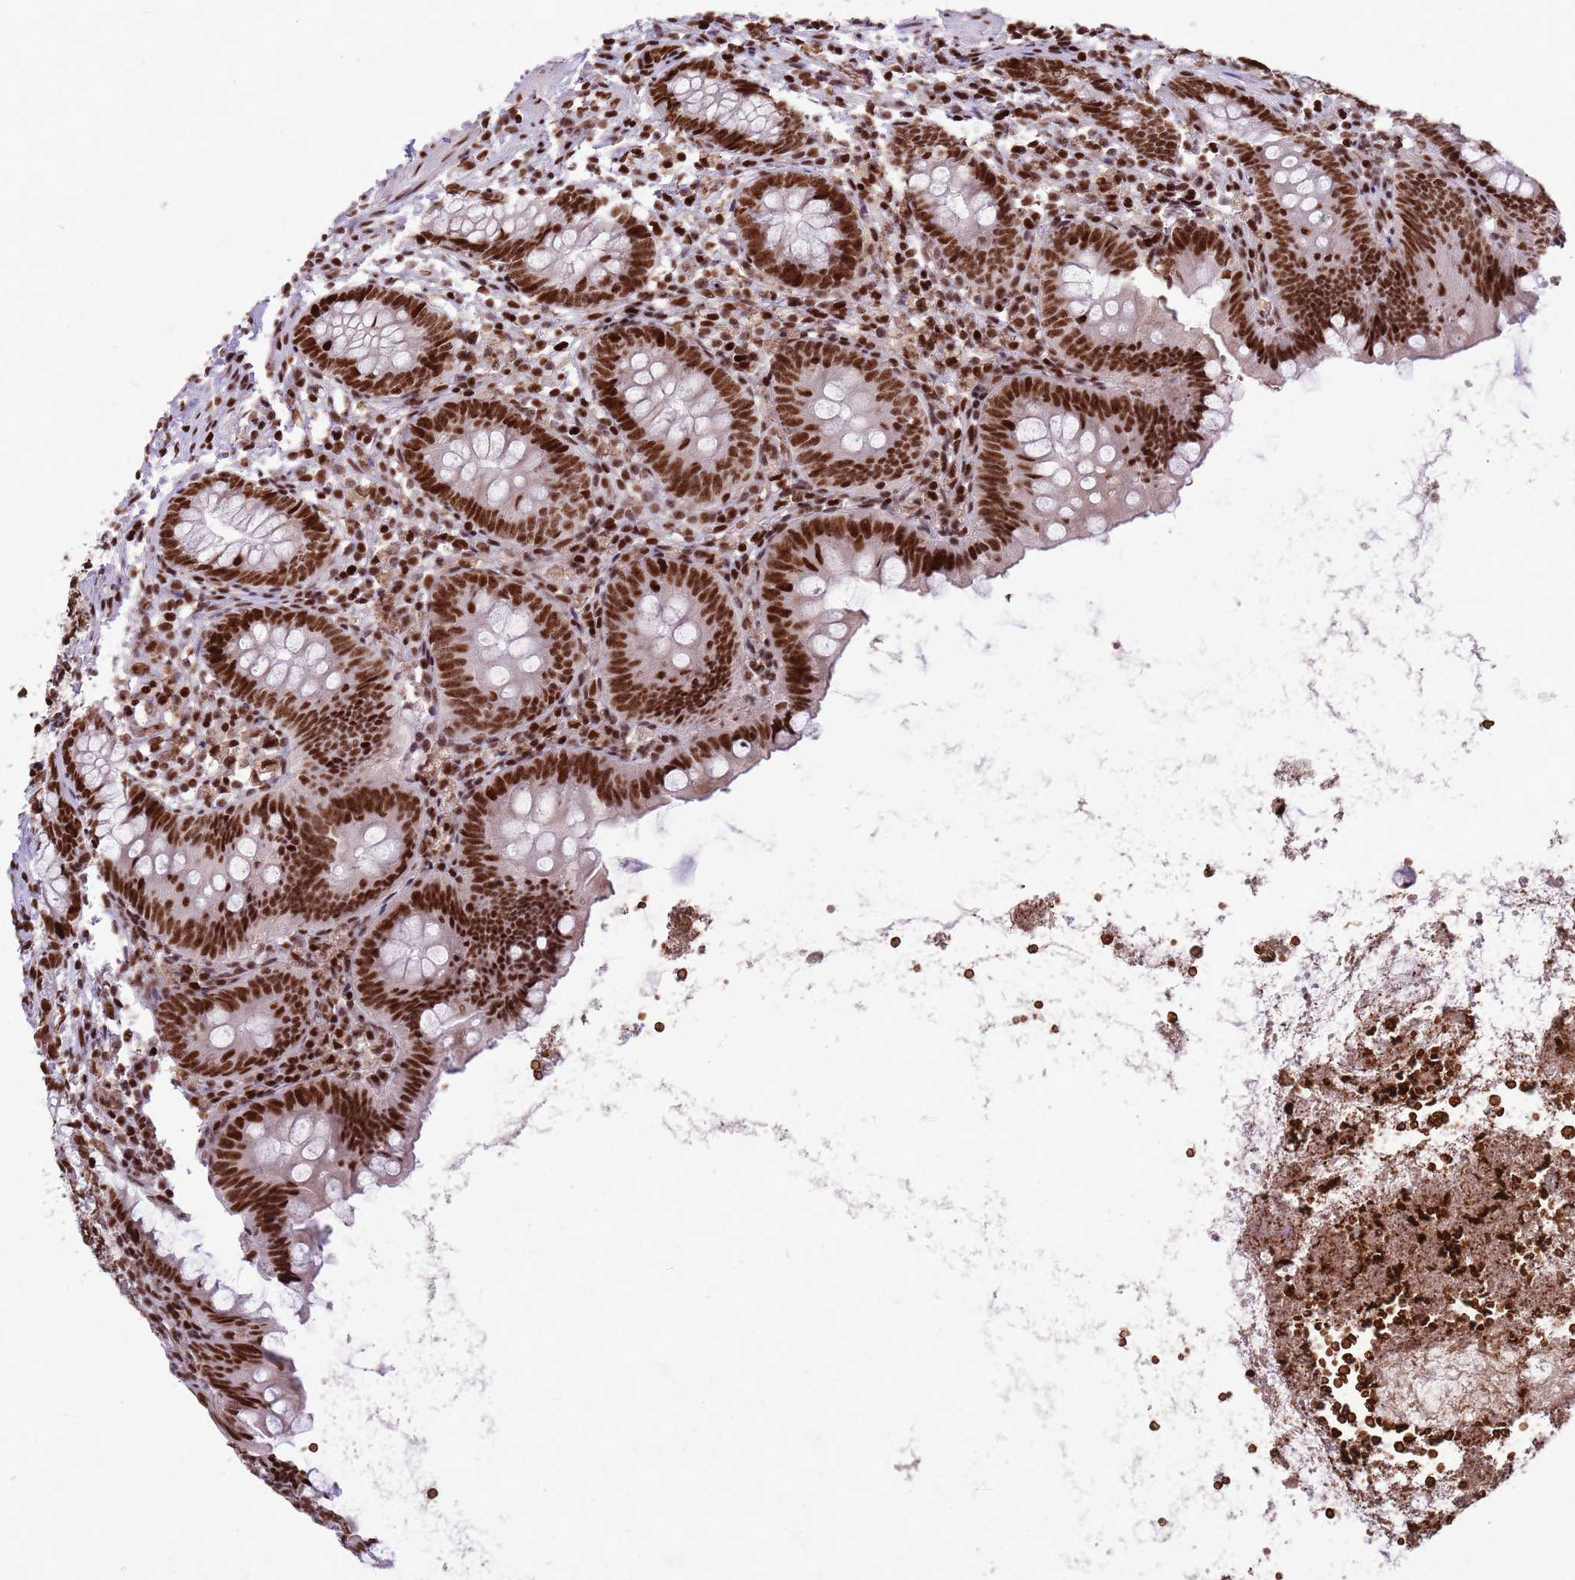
{"staining": {"intensity": "strong", "quantity": ">75%", "location": "nuclear"}, "tissue": "appendix", "cell_type": "Glandular cells", "image_type": "normal", "snomed": [{"axis": "morphology", "description": "Normal tissue, NOS"}, {"axis": "topography", "description": "Appendix"}], "caption": "Normal appendix shows strong nuclear staining in about >75% of glandular cells The staining is performed using DAB (3,3'-diaminobenzidine) brown chromogen to label protein expression. The nuclei are counter-stained blue using hematoxylin..", "gene": "WASHC4", "patient": {"sex": "female", "age": 62}}